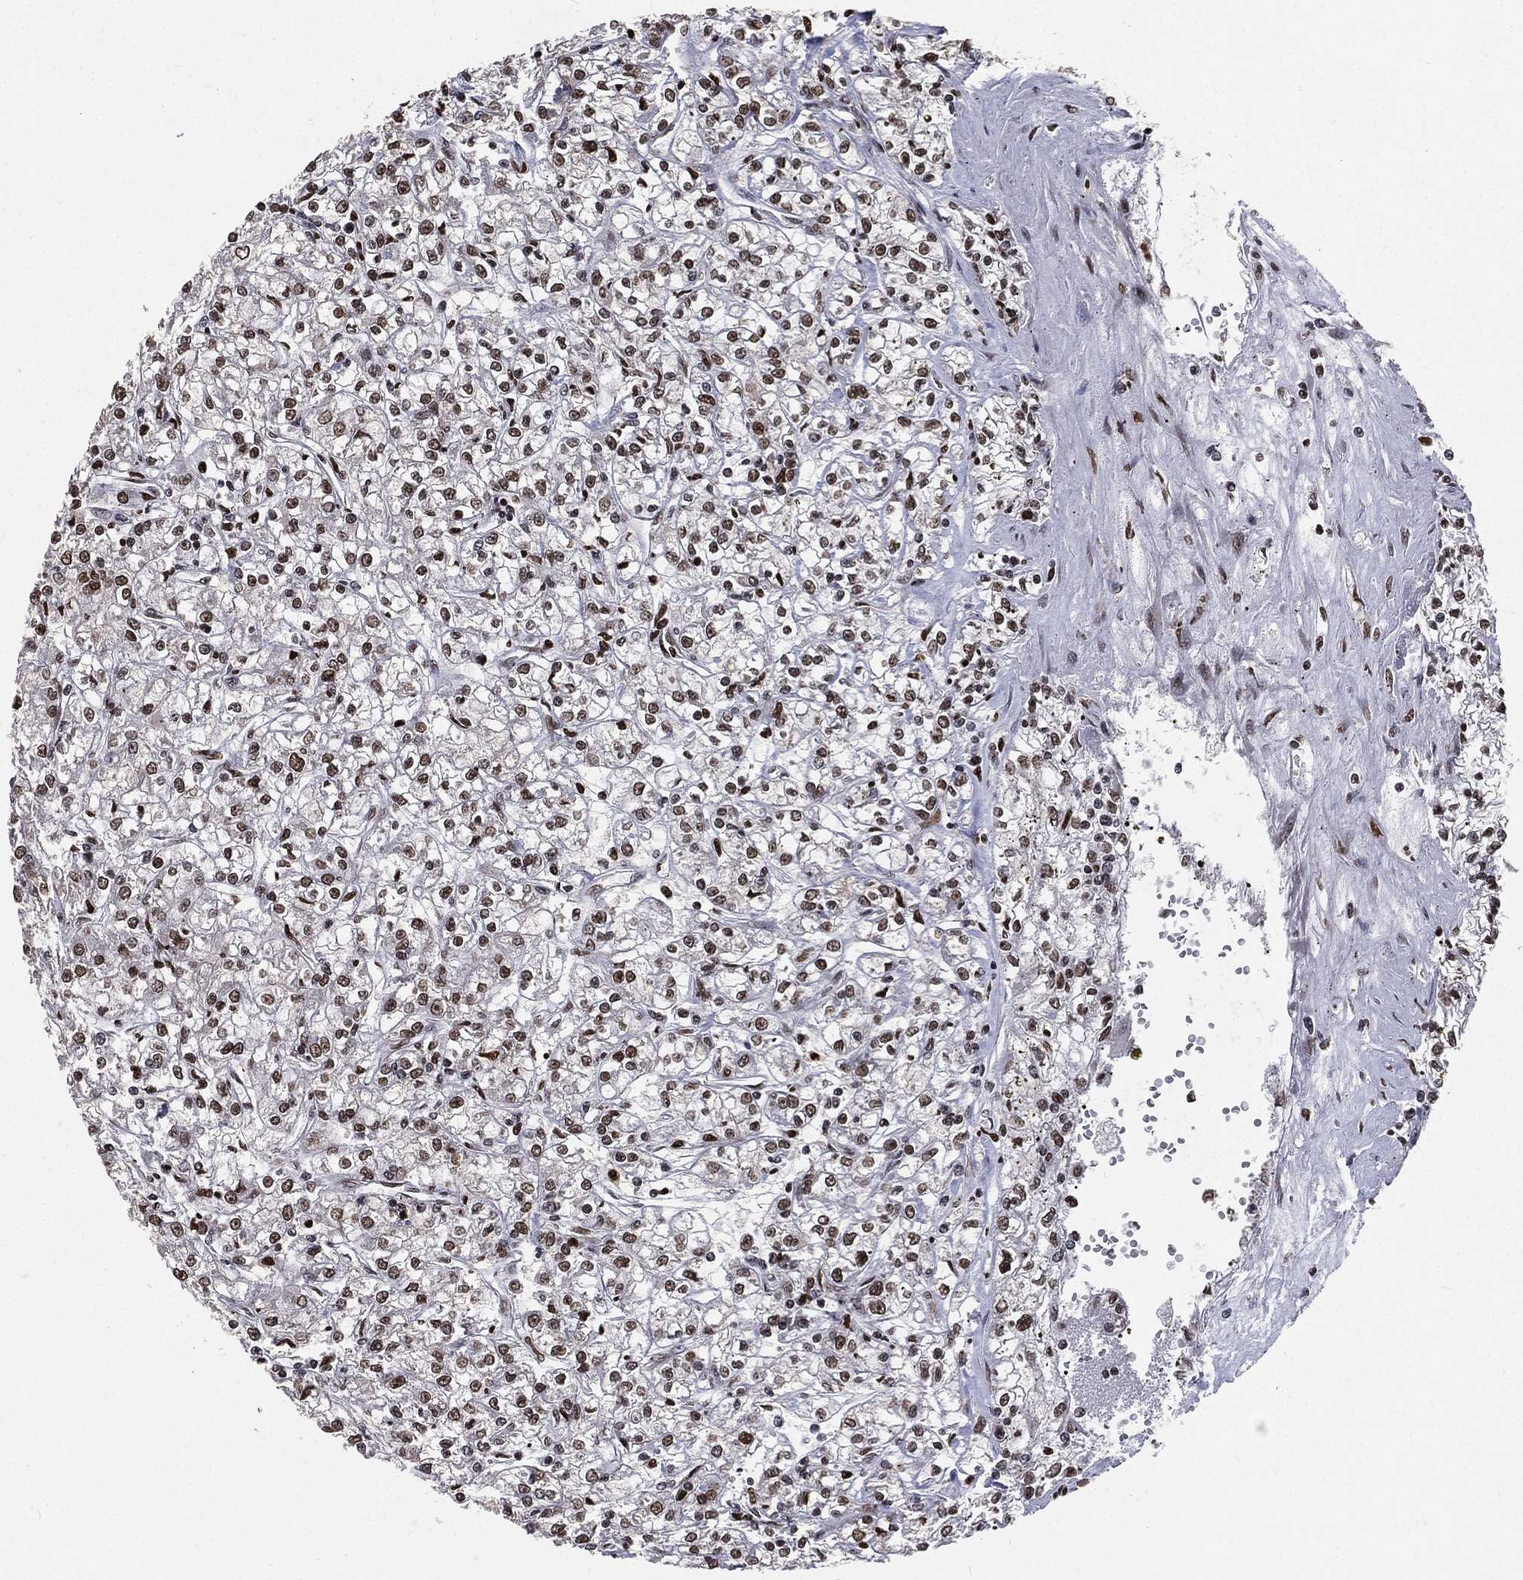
{"staining": {"intensity": "moderate", "quantity": ">75%", "location": "nuclear"}, "tissue": "renal cancer", "cell_type": "Tumor cells", "image_type": "cancer", "snomed": [{"axis": "morphology", "description": "Adenocarcinoma, NOS"}, {"axis": "topography", "description": "Kidney"}], "caption": "The image displays a brown stain indicating the presence of a protein in the nuclear of tumor cells in adenocarcinoma (renal).", "gene": "POLB", "patient": {"sex": "female", "age": 59}}